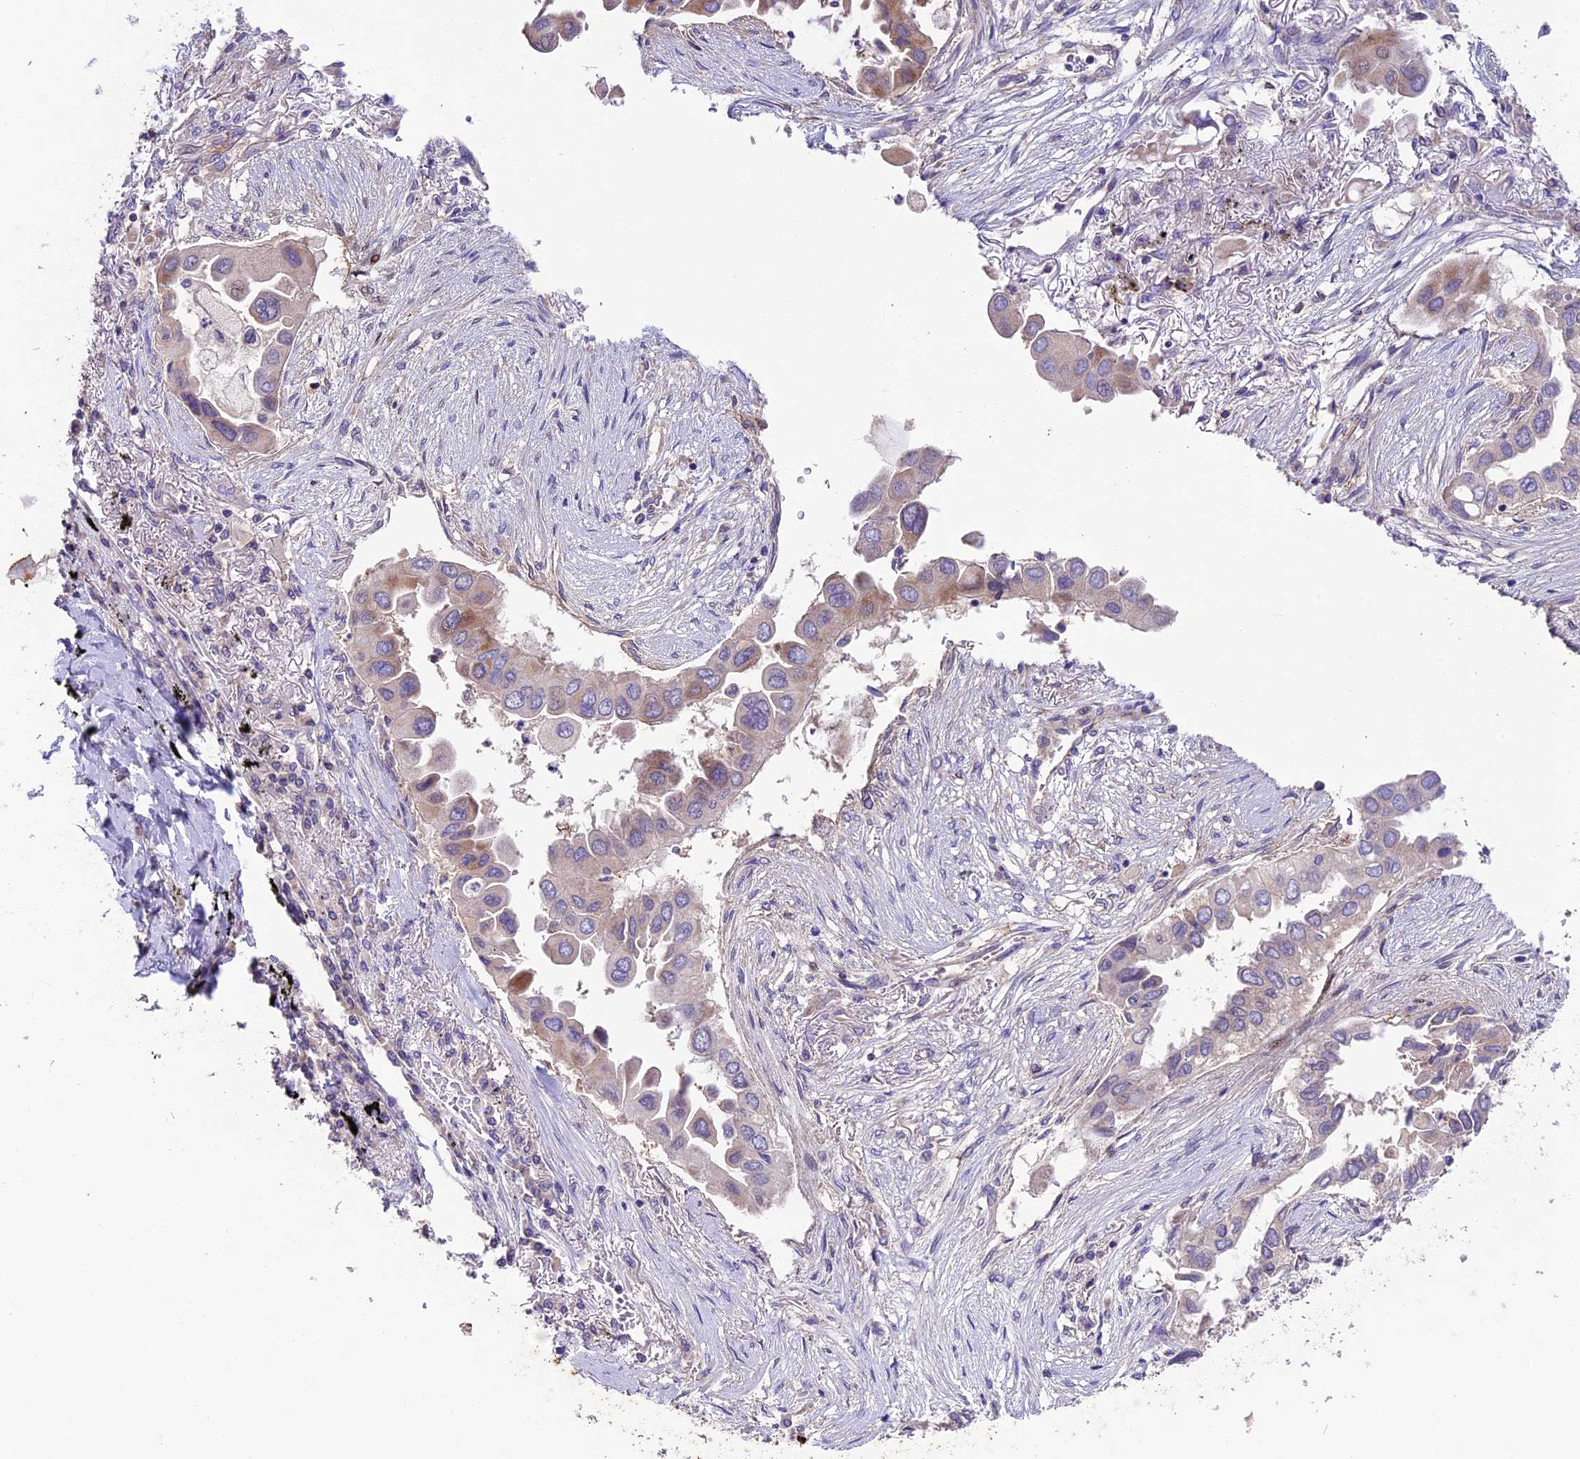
{"staining": {"intensity": "moderate", "quantity": "25%-75%", "location": "cytoplasmic/membranous"}, "tissue": "lung cancer", "cell_type": "Tumor cells", "image_type": "cancer", "snomed": [{"axis": "morphology", "description": "Adenocarcinoma, NOS"}, {"axis": "topography", "description": "Lung"}], "caption": "A high-resolution image shows IHC staining of adenocarcinoma (lung), which exhibits moderate cytoplasmic/membranous expression in approximately 25%-75% of tumor cells.", "gene": "CD99L2", "patient": {"sex": "female", "age": 76}}